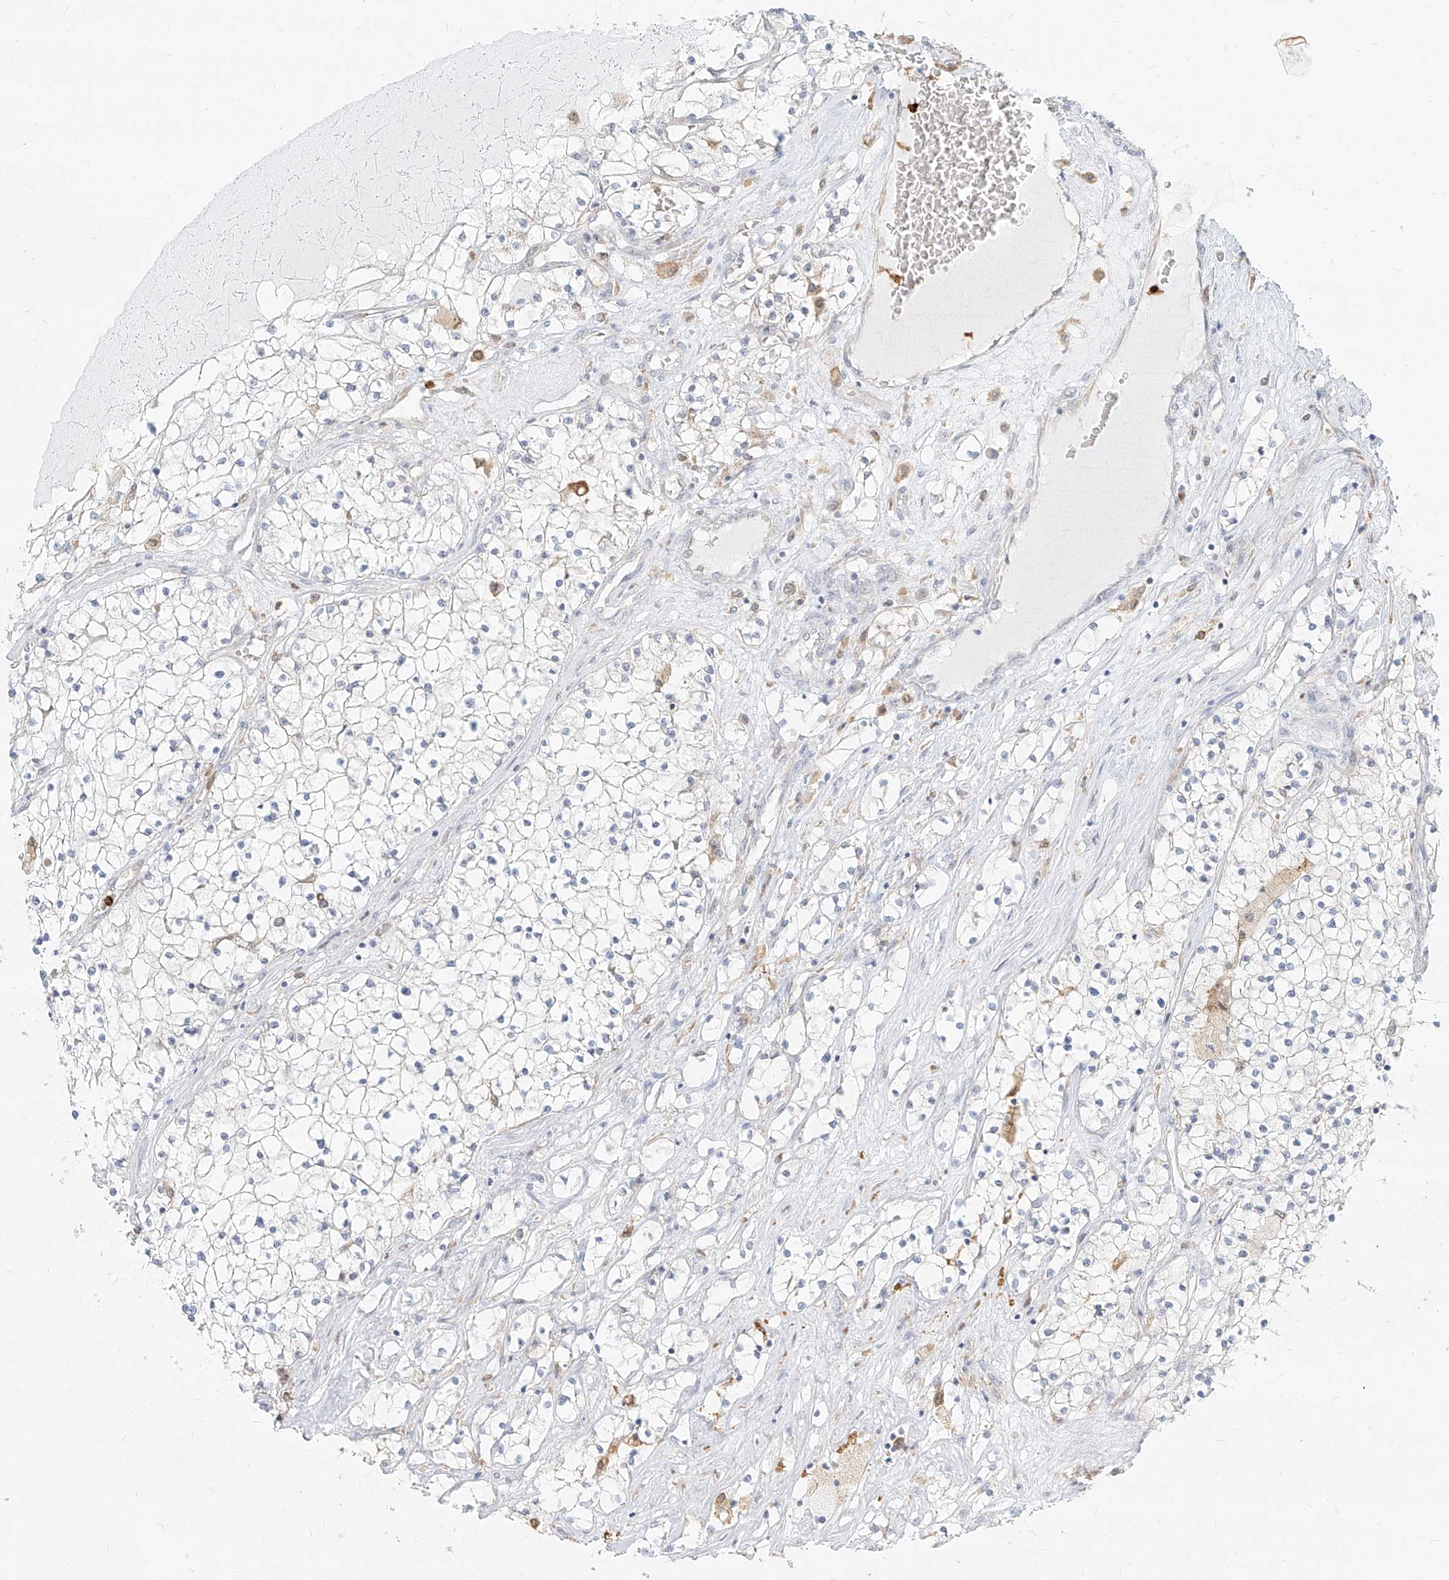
{"staining": {"intensity": "negative", "quantity": "none", "location": "none"}, "tissue": "renal cancer", "cell_type": "Tumor cells", "image_type": "cancer", "snomed": [{"axis": "morphology", "description": "Normal tissue, NOS"}, {"axis": "morphology", "description": "Adenocarcinoma, NOS"}, {"axis": "topography", "description": "Kidney"}], "caption": "Tumor cells show no significant staining in adenocarcinoma (renal).", "gene": "PGD", "patient": {"sex": "male", "age": 68}}